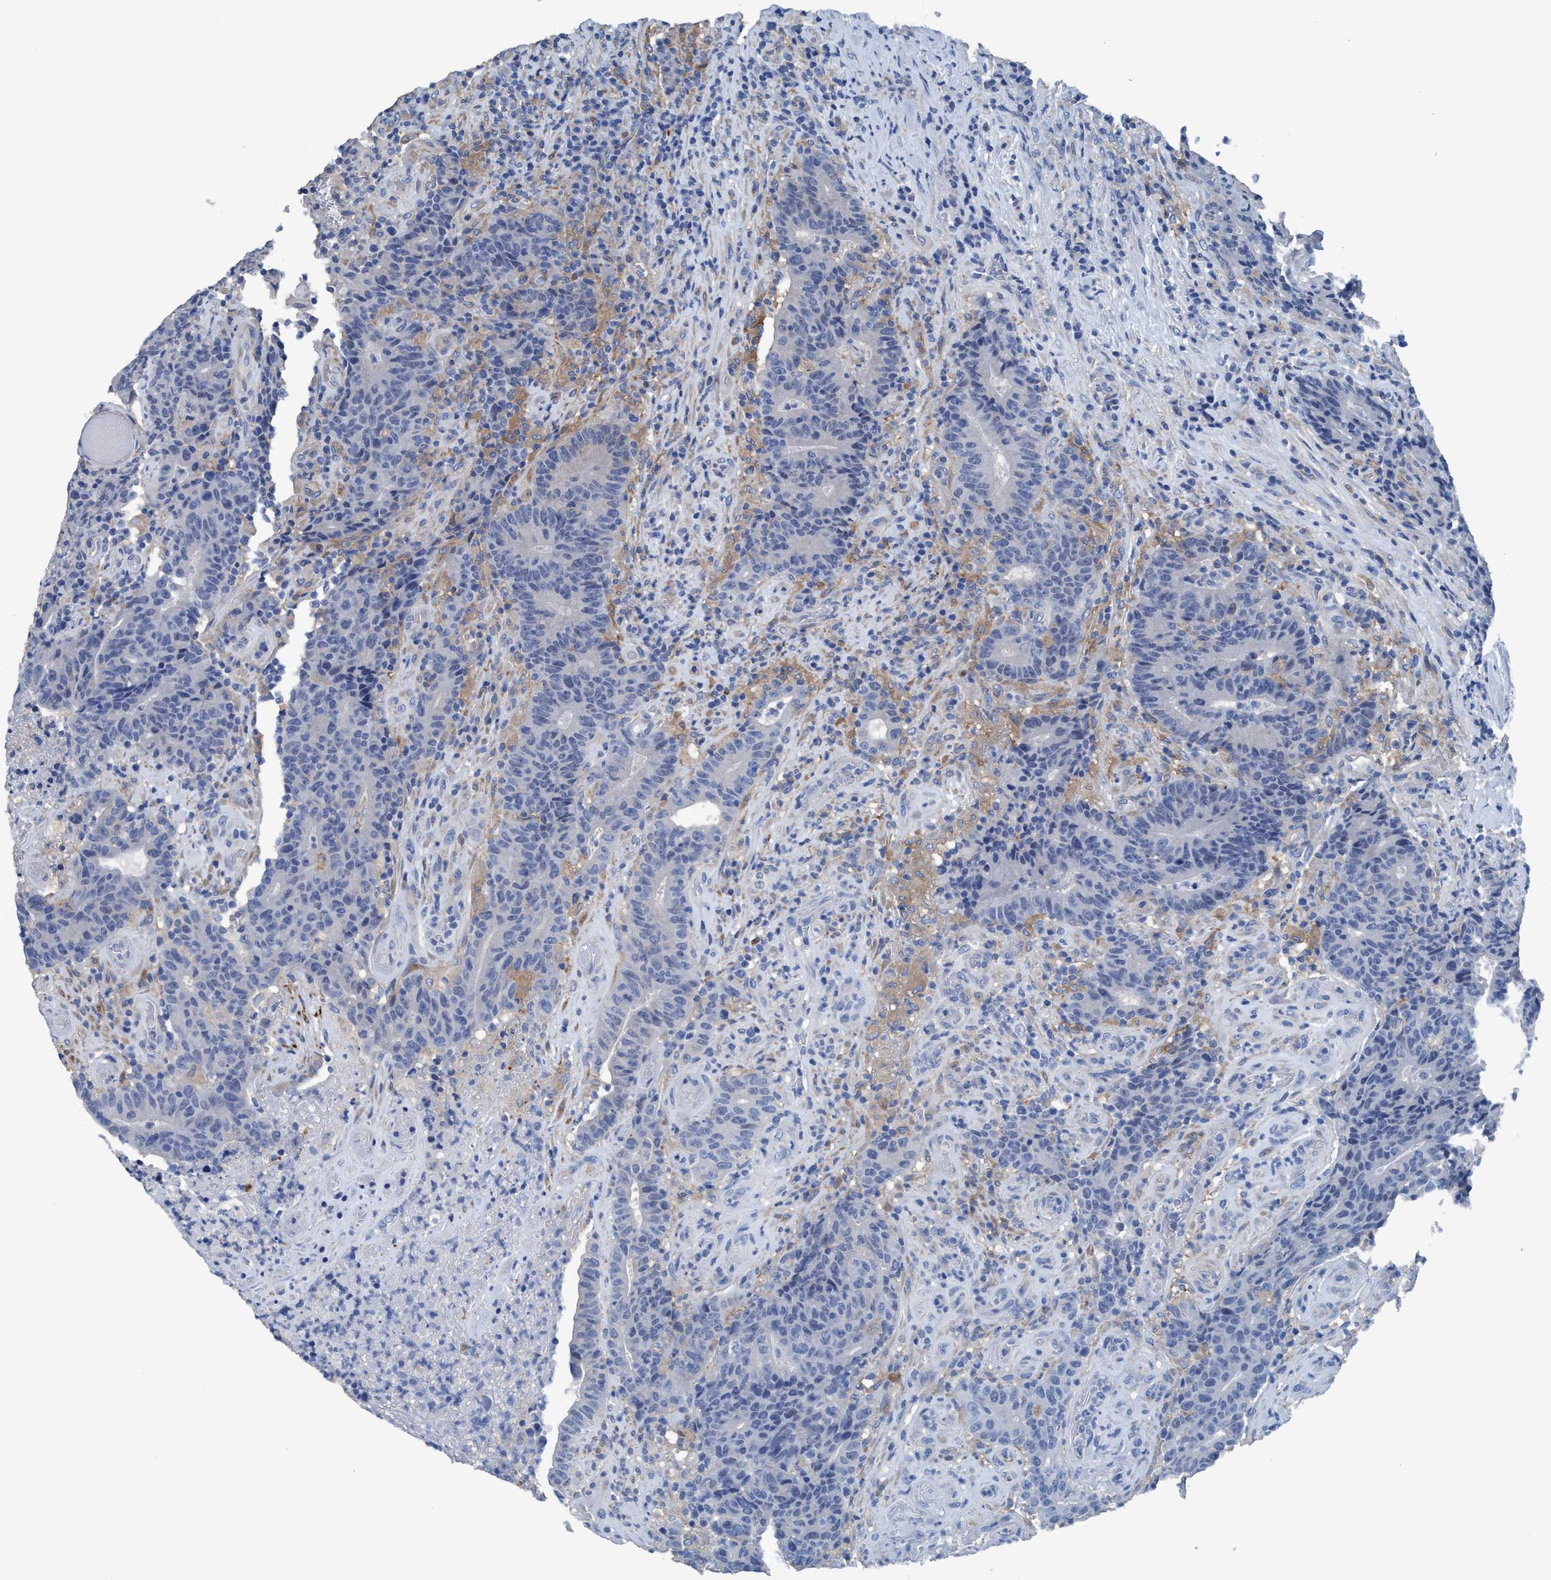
{"staining": {"intensity": "negative", "quantity": "none", "location": "none"}, "tissue": "colorectal cancer", "cell_type": "Tumor cells", "image_type": "cancer", "snomed": [{"axis": "morphology", "description": "Normal tissue, NOS"}, {"axis": "morphology", "description": "Adenocarcinoma, NOS"}, {"axis": "topography", "description": "Colon"}], "caption": "Tumor cells show no significant positivity in colorectal adenocarcinoma.", "gene": "DNAI1", "patient": {"sex": "female", "age": 75}}